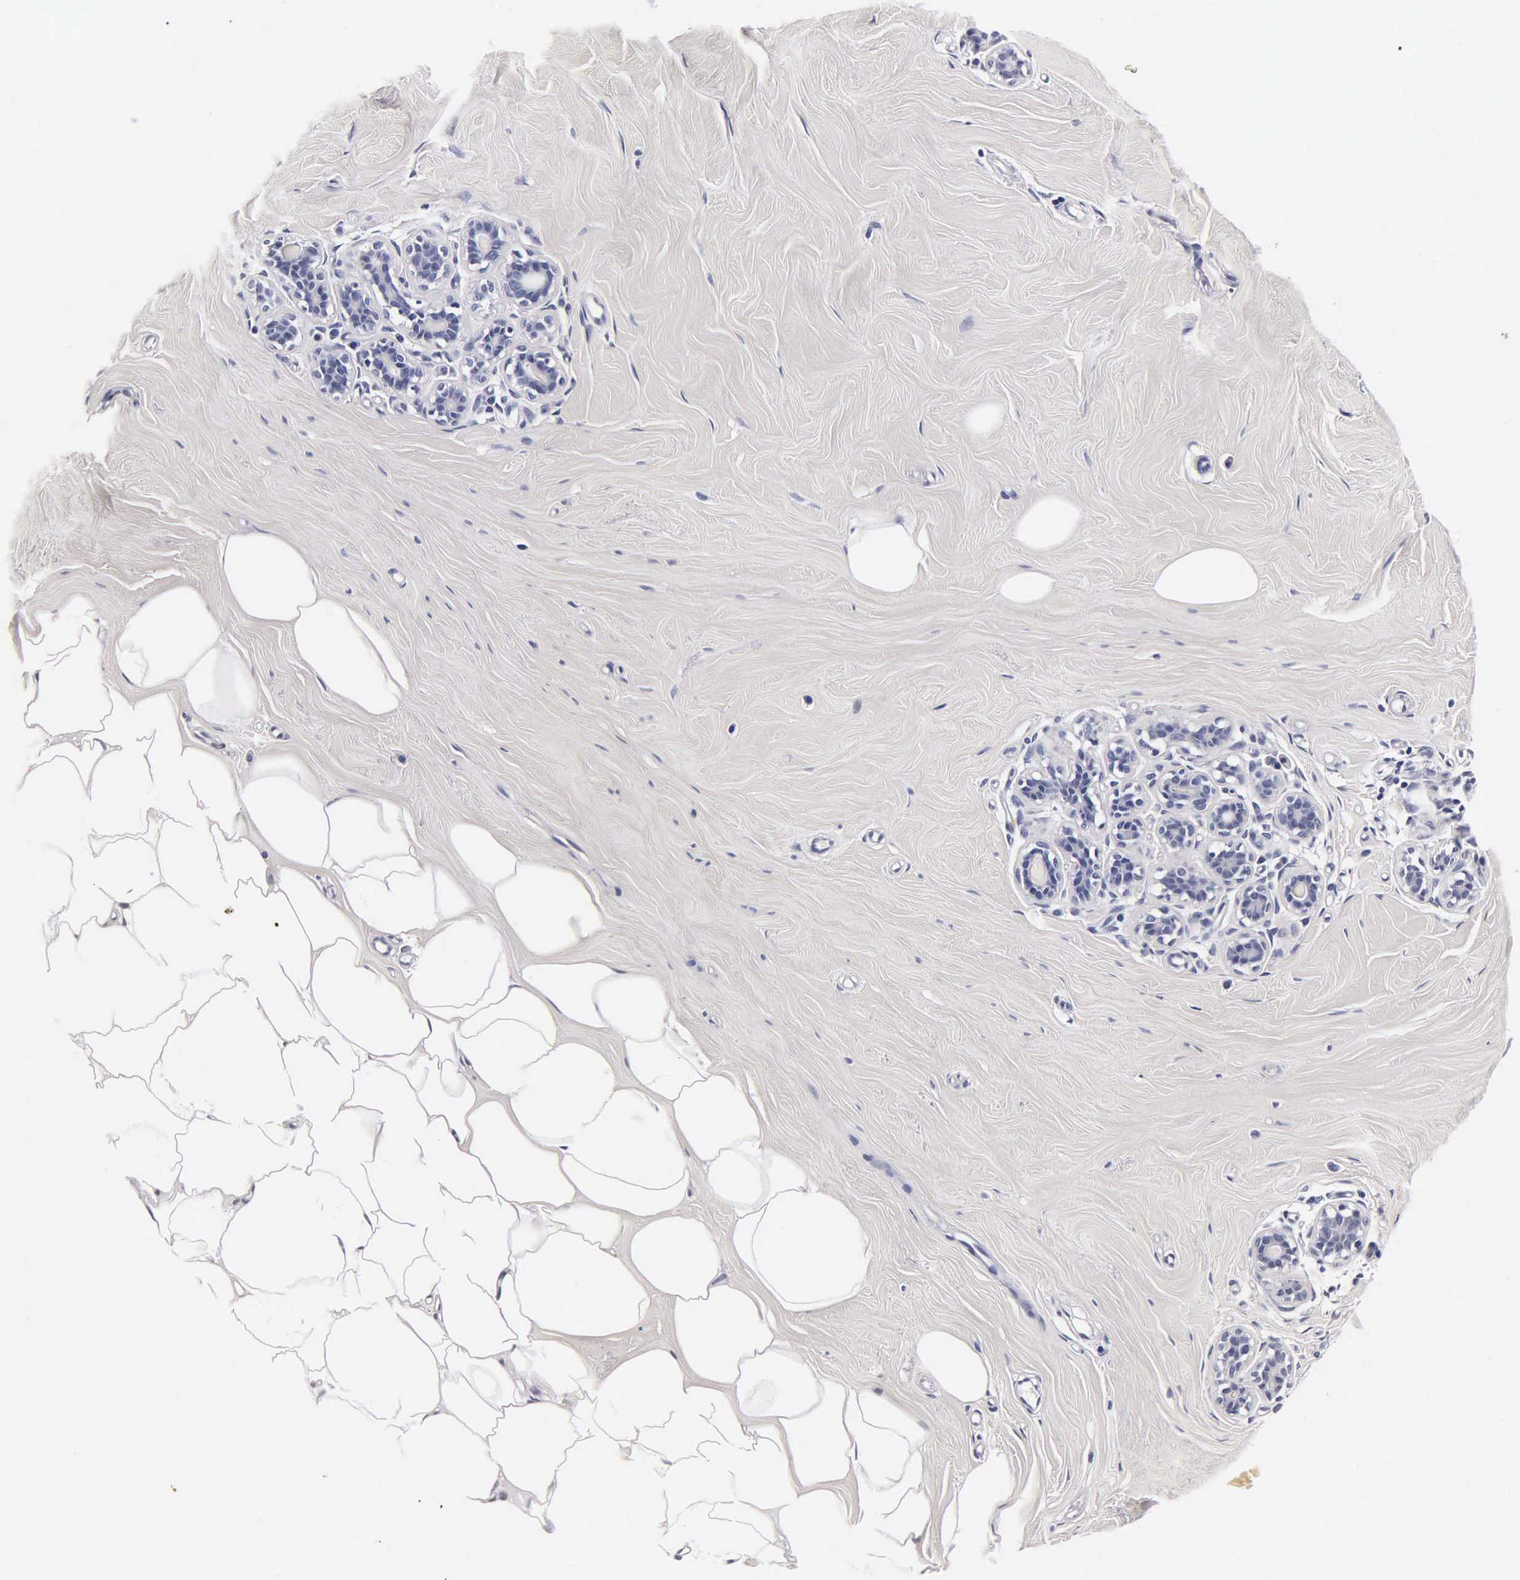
{"staining": {"intensity": "negative", "quantity": "none", "location": "none"}, "tissue": "breast", "cell_type": "Adipocytes", "image_type": "normal", "snomed": [{"axis": "morphology", "description": "Normal tissue, NOS"}, {"axis": "topography", "description": "Breast"}], "caption": "An image of breast stained for a protein demonstrates no brown staining in adipocytes.", "gene": "ENO2", "patient": {"sex": "female", "age": 45}}